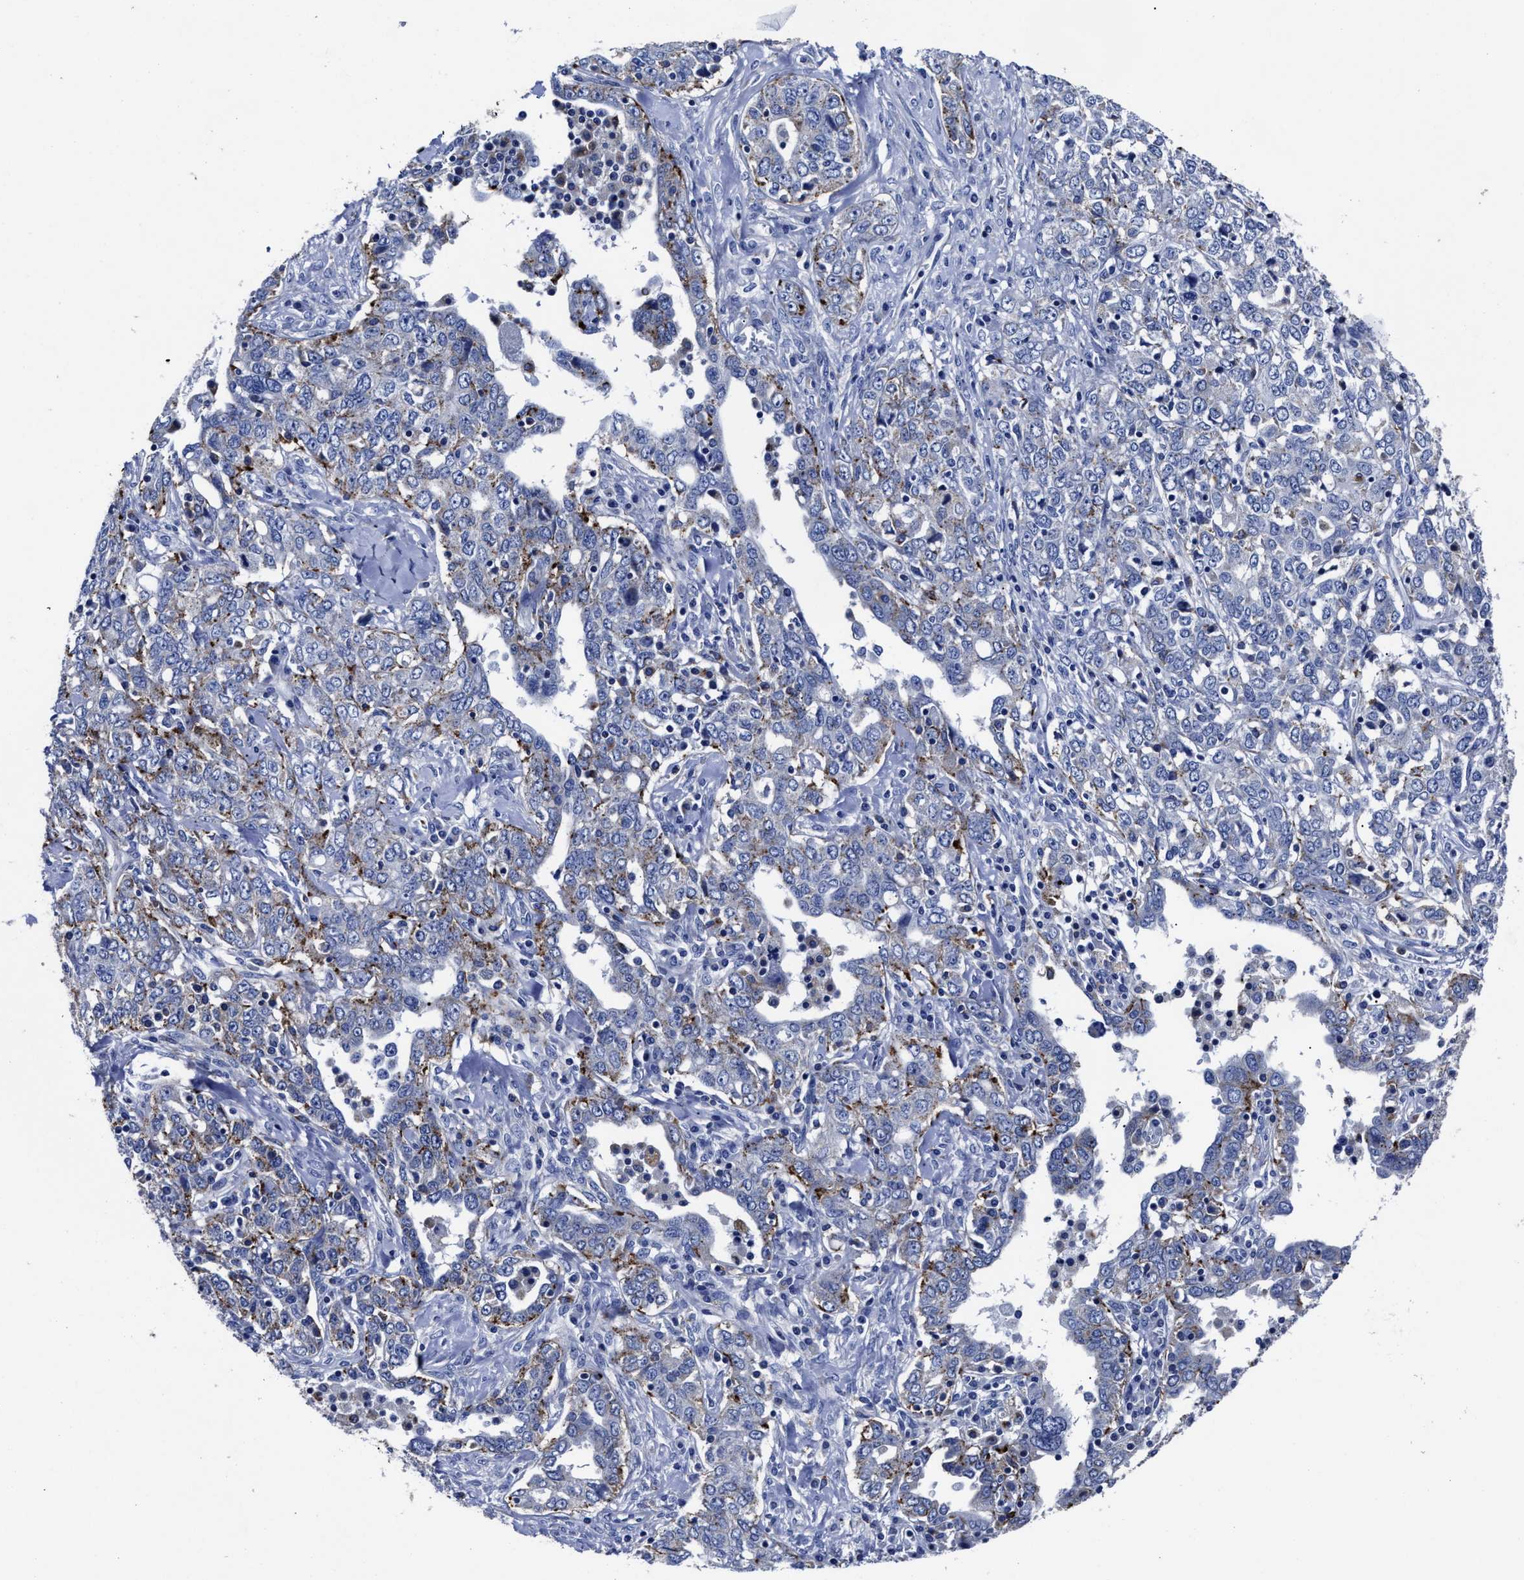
{"staining": {"intensity": "strong", "quantity": "<25%", "location": "cytoplasmic/membranous"}, "tissue": "ovarian cancer", "cell_type": "Tumor cells", "image_type": "cancer", "snomed": [{"axis": "morphology", "description": "Carcinoma, endometroid"}, {"axis": "topography", "description": "Ovary"}], "caption": "The immunohistochemical stain labels strong cytoplasmic/membranous expression in tumor cells of ovarian endometroid carcinoma tissue. (DAB = brown stain, brightfield microscopy at high magnification).", "gene": "LAMTOR4", "patient": {"sex": "female", "age": 62}}